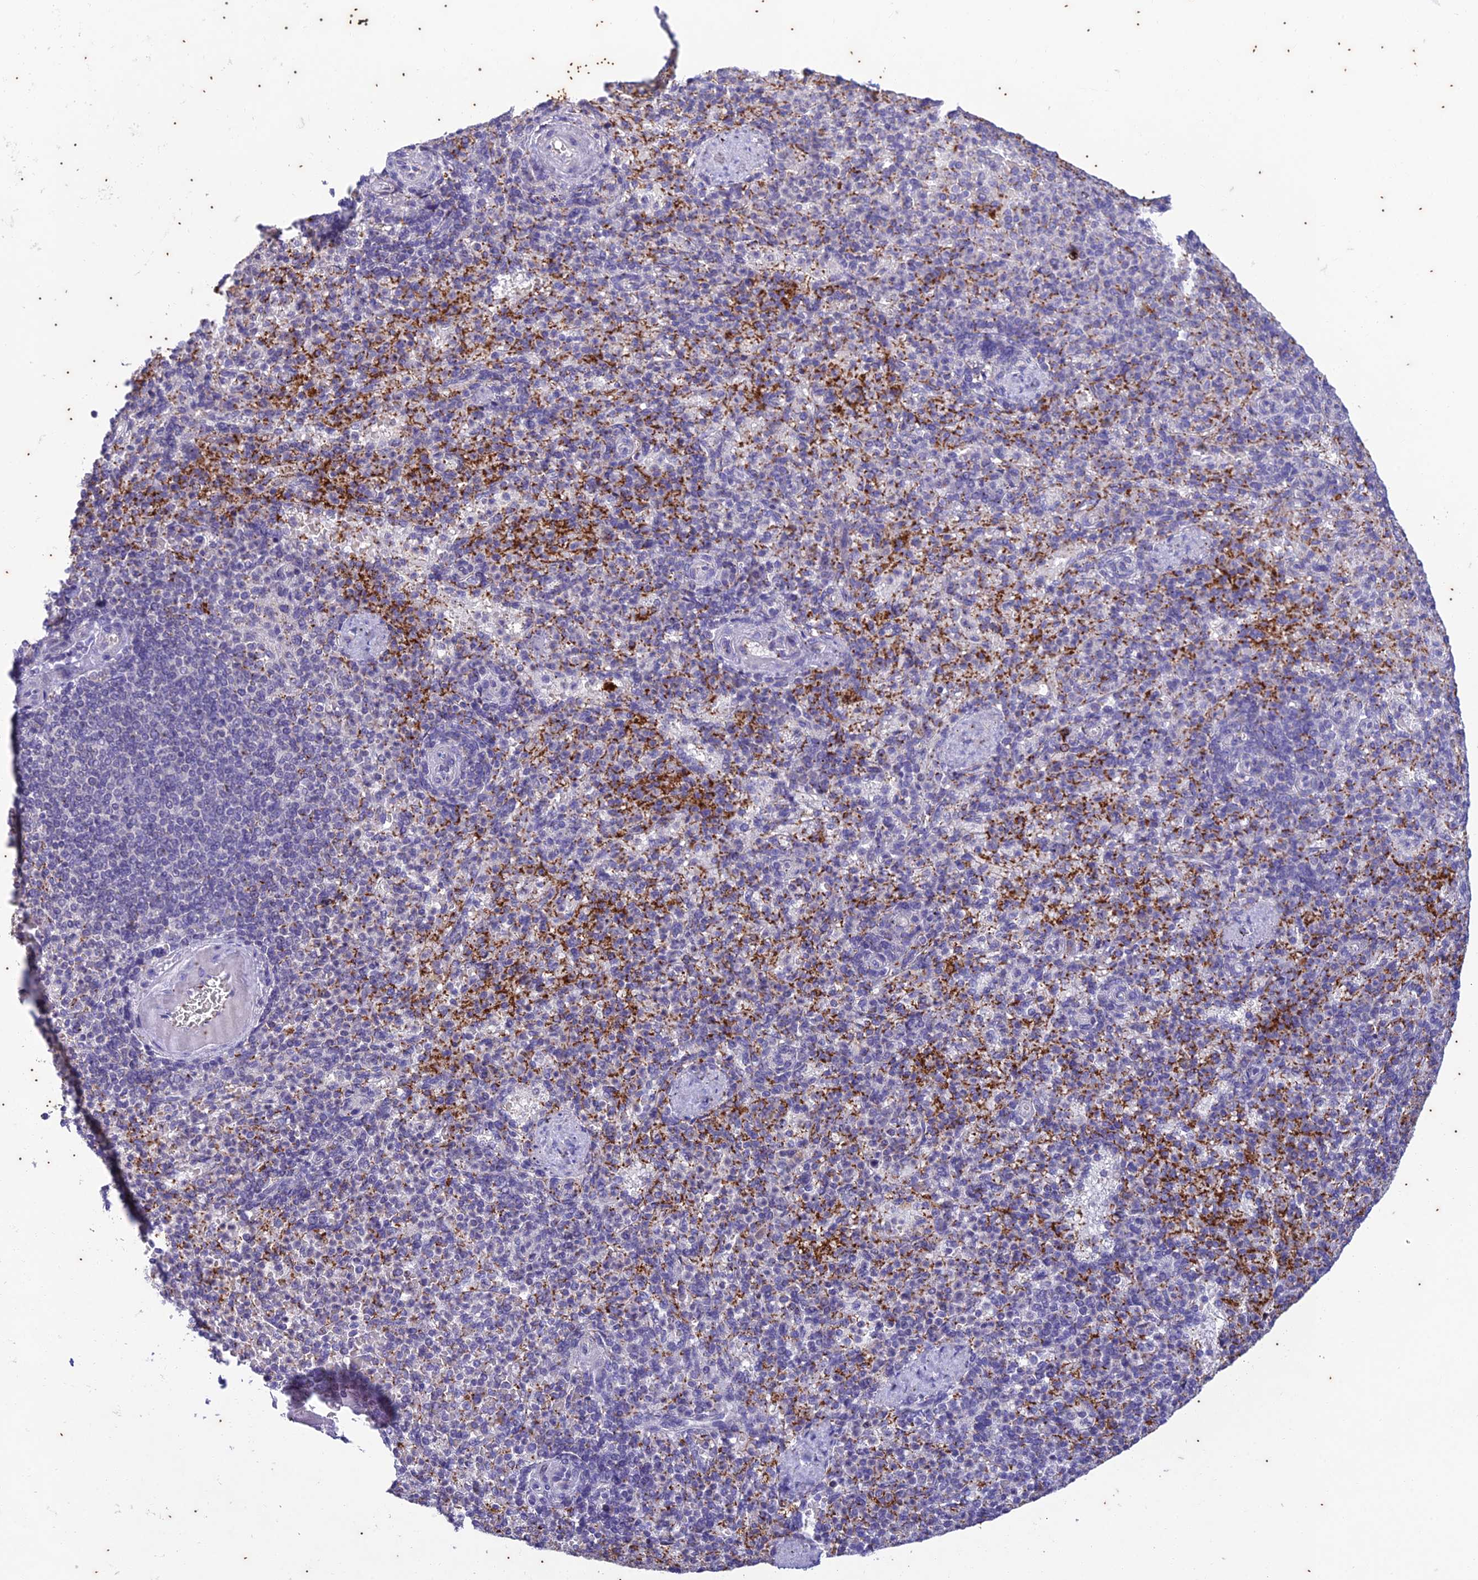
{"staining": {"intensity": "negative", "quantity": "none", "location": "none"}, "tissue": "spleen", "cell_type": "Cells in red pulp", "image_type": "normal", "snomed": [{"axis": "morphology", "description": "Normal tissue, NOS"}, {"axis": "topography", "description": "Spleen"}], "caption": "An immunohistochemistry (IHC) photomicrograph of normal spleen is shown. There is no staining in cells in red pulp of spleen. (DAB (3,3'-diaminobenzidine) IHC visualized using brightfield microscopy, high magnification).", "gene": "TMEM40", "patient": {"sex": "female", "age": 74}}